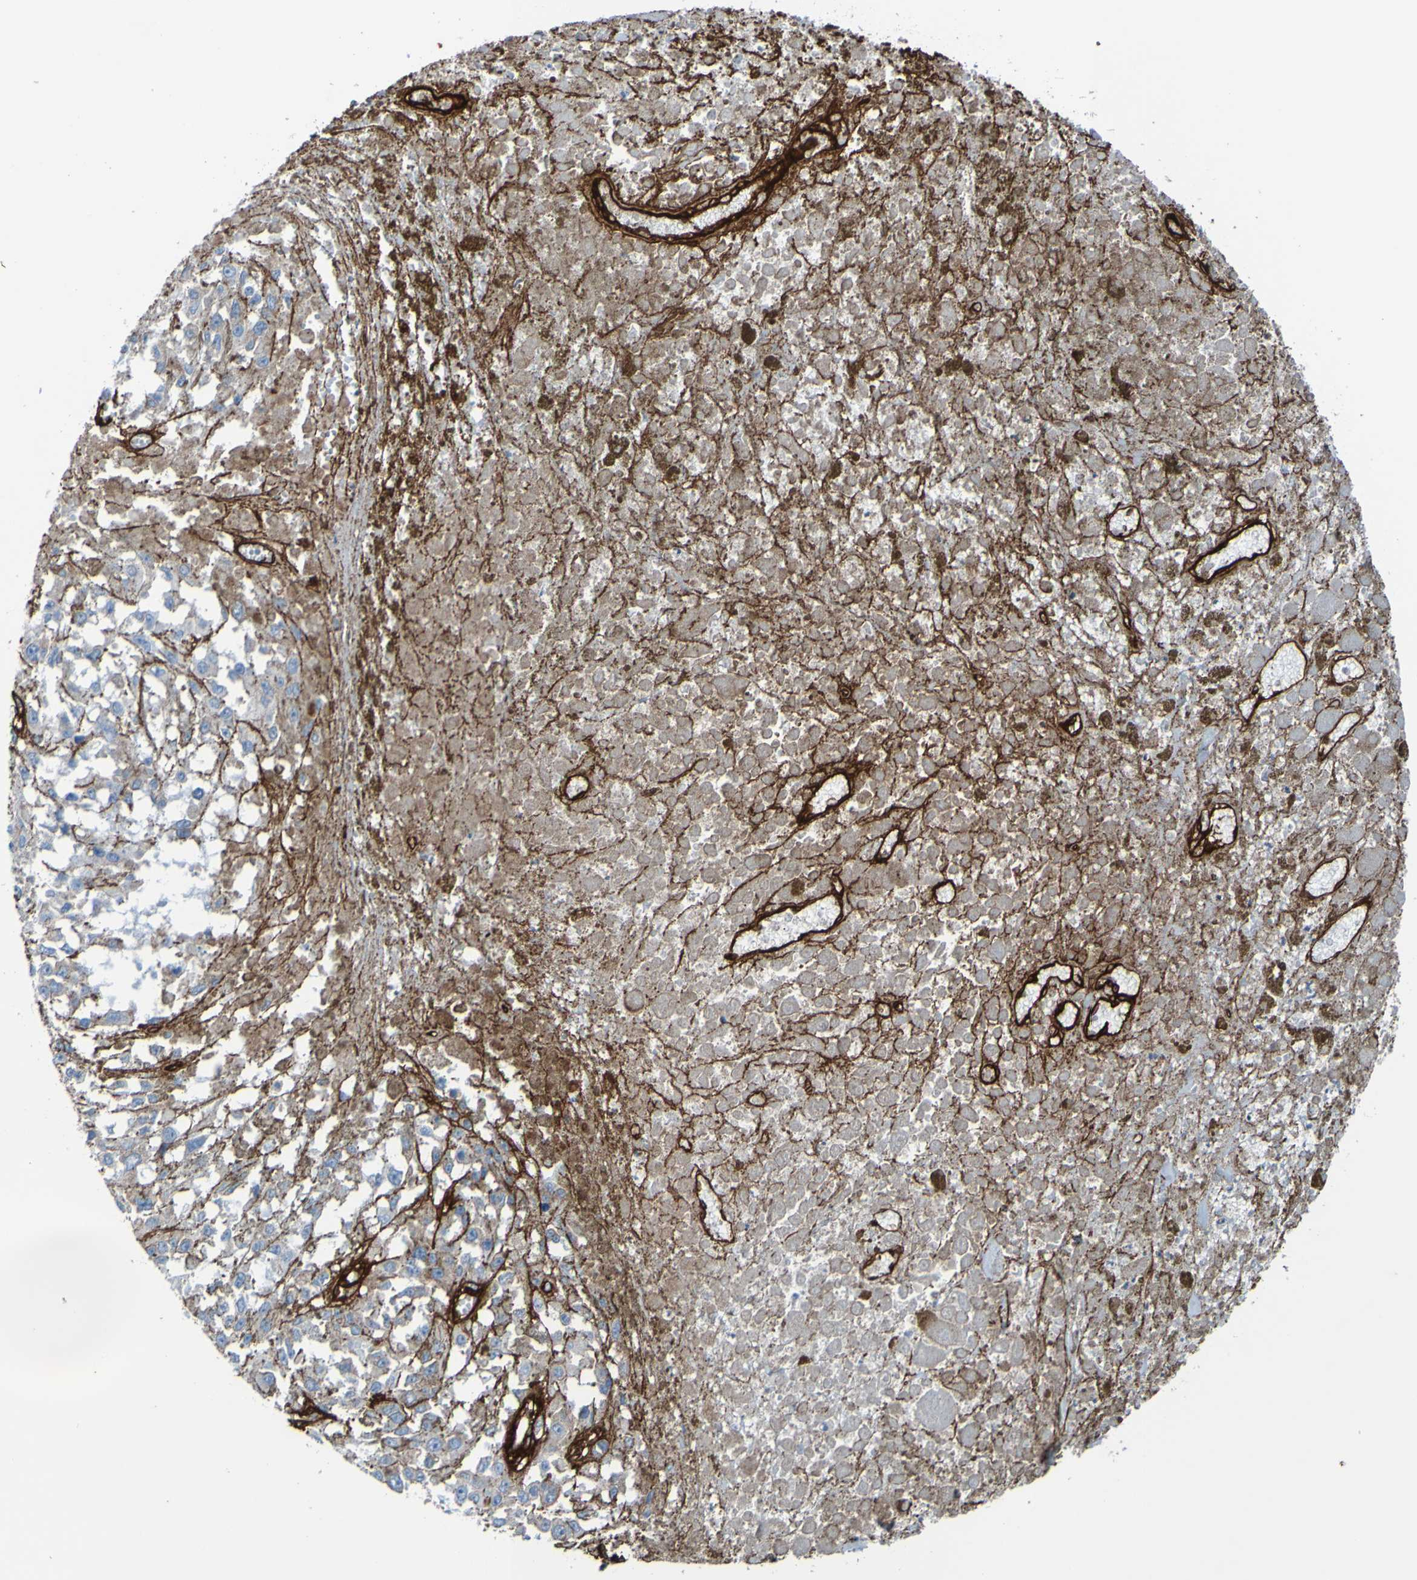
{"staining": {"intensity": "negative", "quantity": "none", "location": "none"}, "tissue": "melanoma", "cell_type": "Tumor cells", "image_type": "cancer", "snomed": [{"axis": "morphology", "description": "Malignant melanoma, Metastatic site"}, {"axis": "topography", "description": "Lymph node"}], "caption": "Immunohistochemical staining of human malignant melanoma (metastatic site) exhibits no significant staining in tumor cells.", "gene": "COL4A2", "patient": {"sex": "male", "age": 59}}